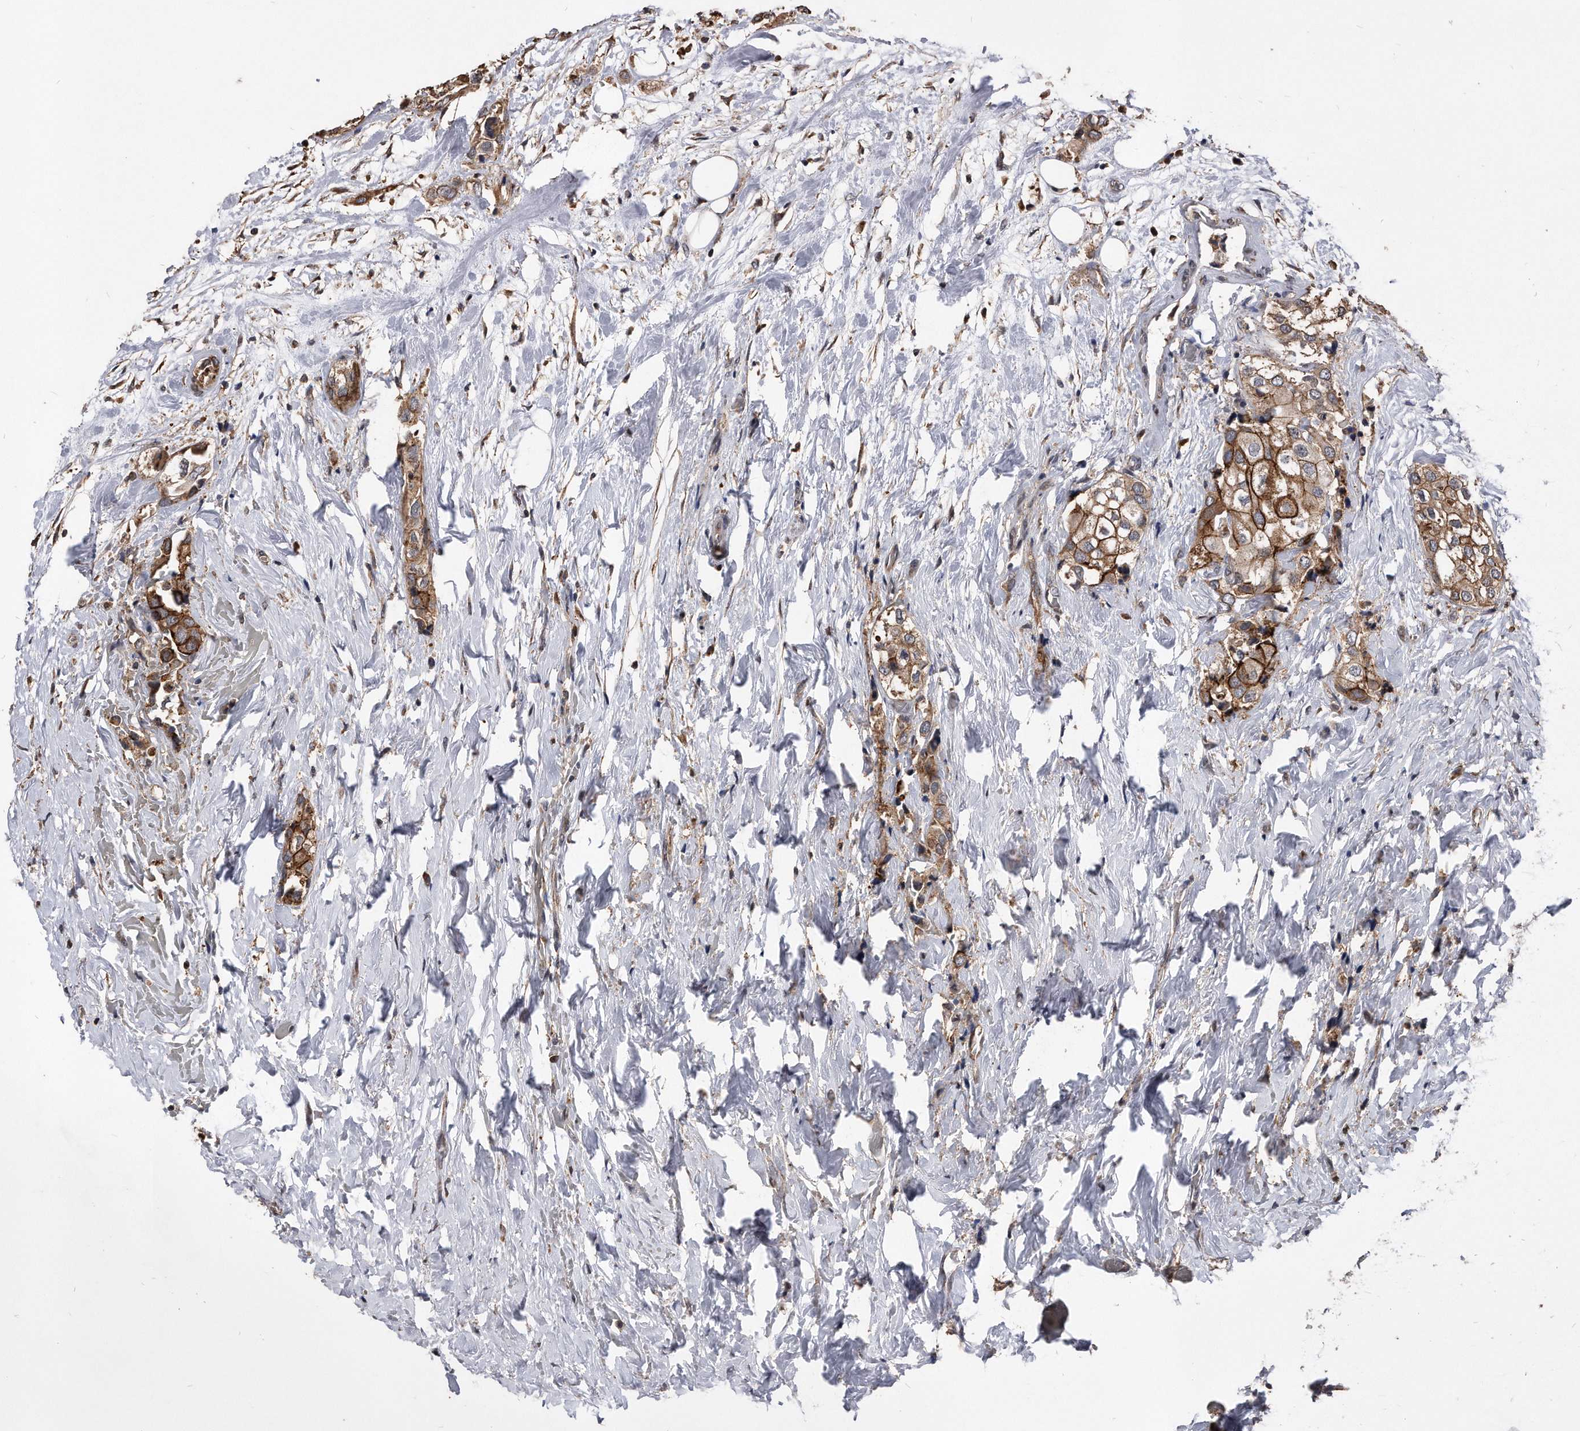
{"staining": {"intensity": "strong", "quantity": "25%-75%", "location": "cytoplasmic/membranous"}, "tissue": "urothelial cancer", "cell_type": "Tumor cells", "image_type": "cancer", "snomed": [{"axis": "morphology", "description": "Urothelial carcinoma, High grade"}, {"axis": "topography", "description": "Urinary bladder"}], "caption": "This histopathology image displays immunohistochemistry (IHC) staining of human urothelial cancer, with high strong cytoplasmic/membranous positivity in approximately 25%-75% of tumor cells.", "gene": "IL20RA", "patient": {"sex": "male", "age": 64}}